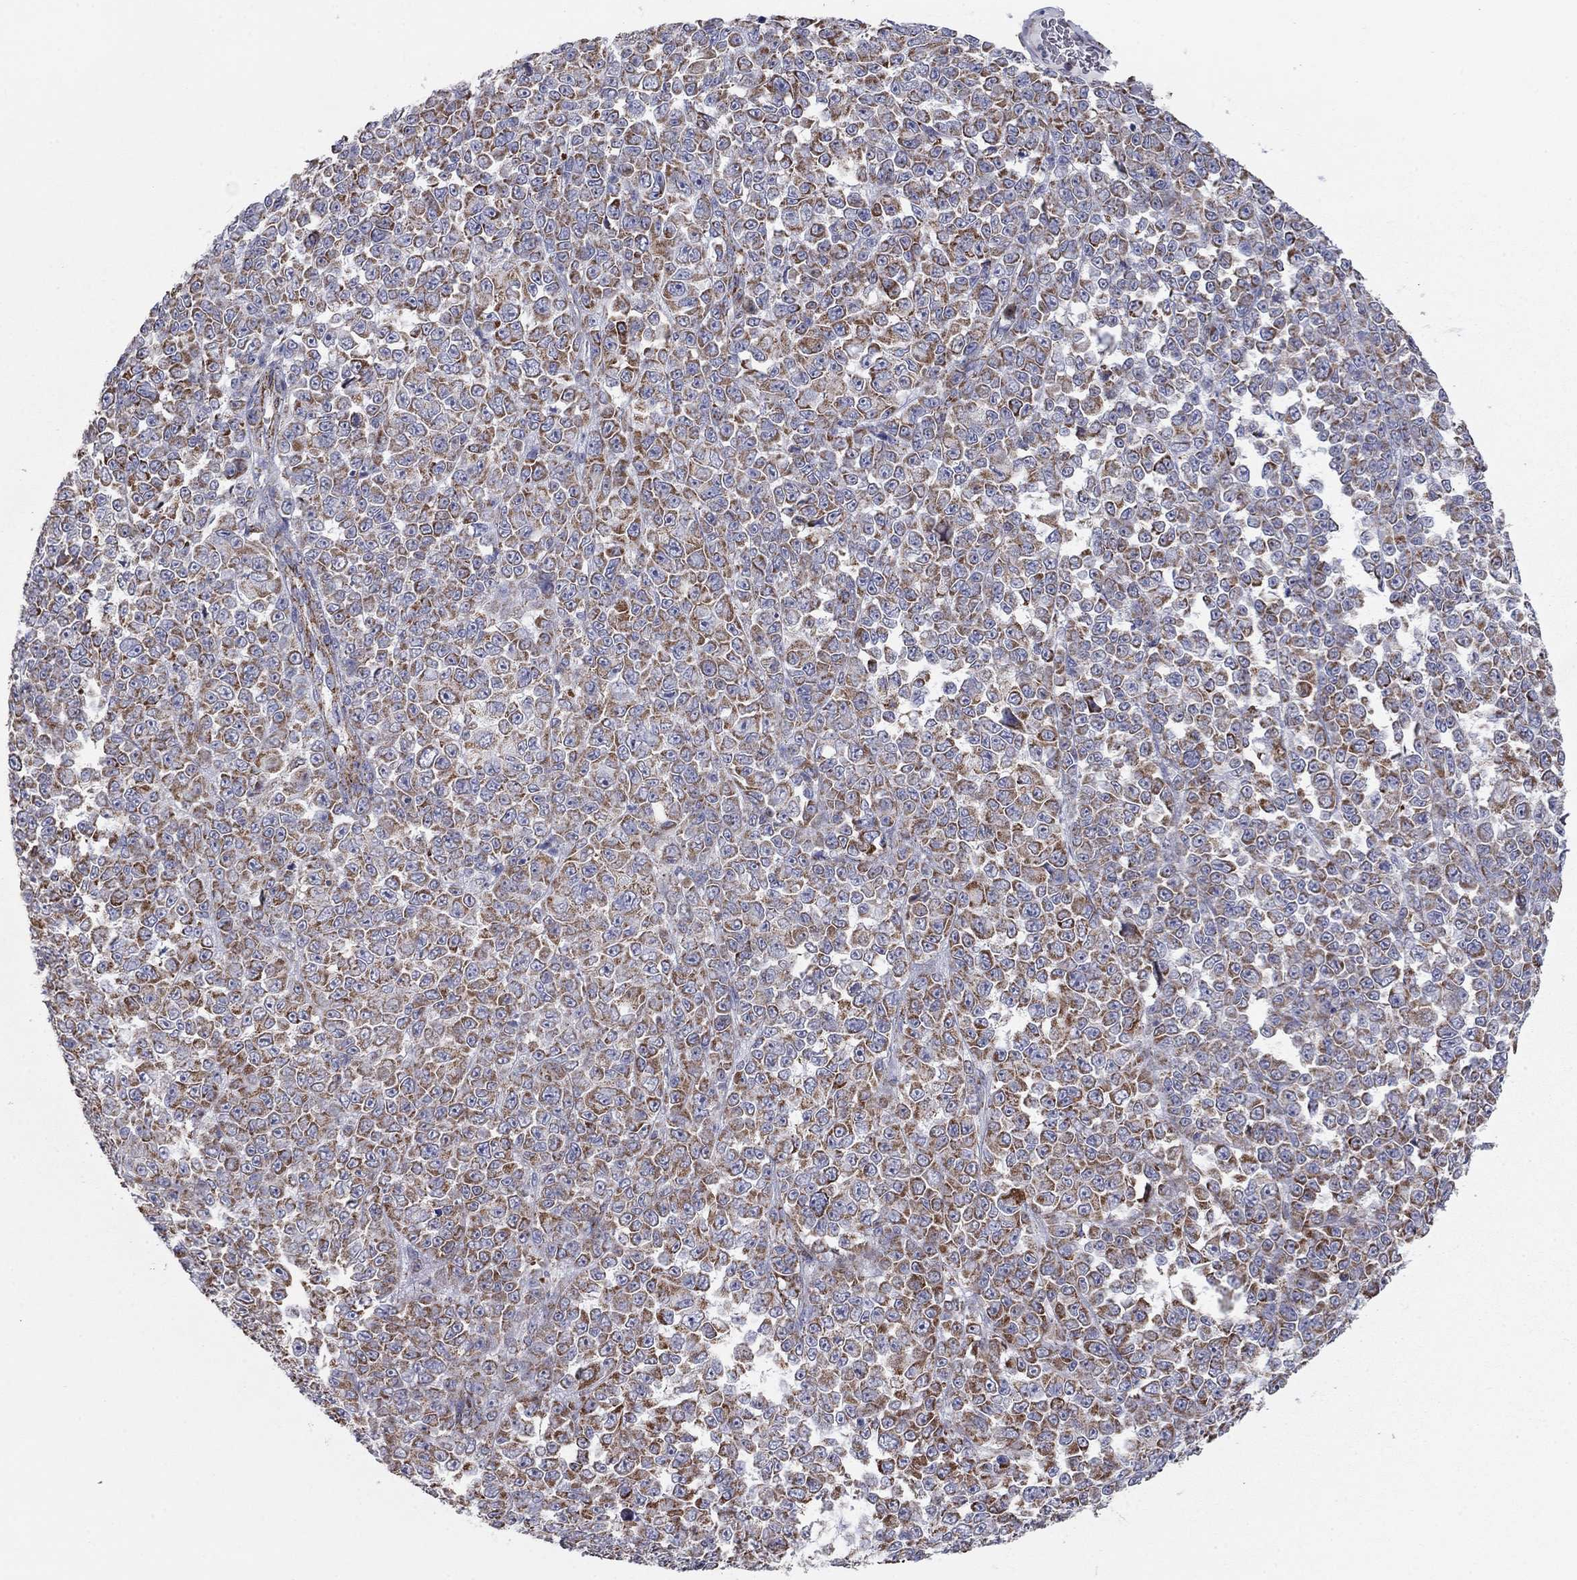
{"staining": {"intensity": "moderate", "quantity": ">75%", "location": "cytoplasmic/membranous"}, "tissue": "melanoma", "cell_type": "Tumor cells", "image_type": "cancer", "snomed": [{"axis": "morphology", "description": "Malignant melanoma, NOS"}, {"axis": "topography", "description": "Skin"}], "caption": "IHC (DAB (3,3'-diaminobenzidine)) staining of melanoma reveals moderate cytoplasmic/membranous protein staining in about >75% of tumor cells.", "gene": "NDUFV1", "patient": {"sex": "female", "age": 95}}